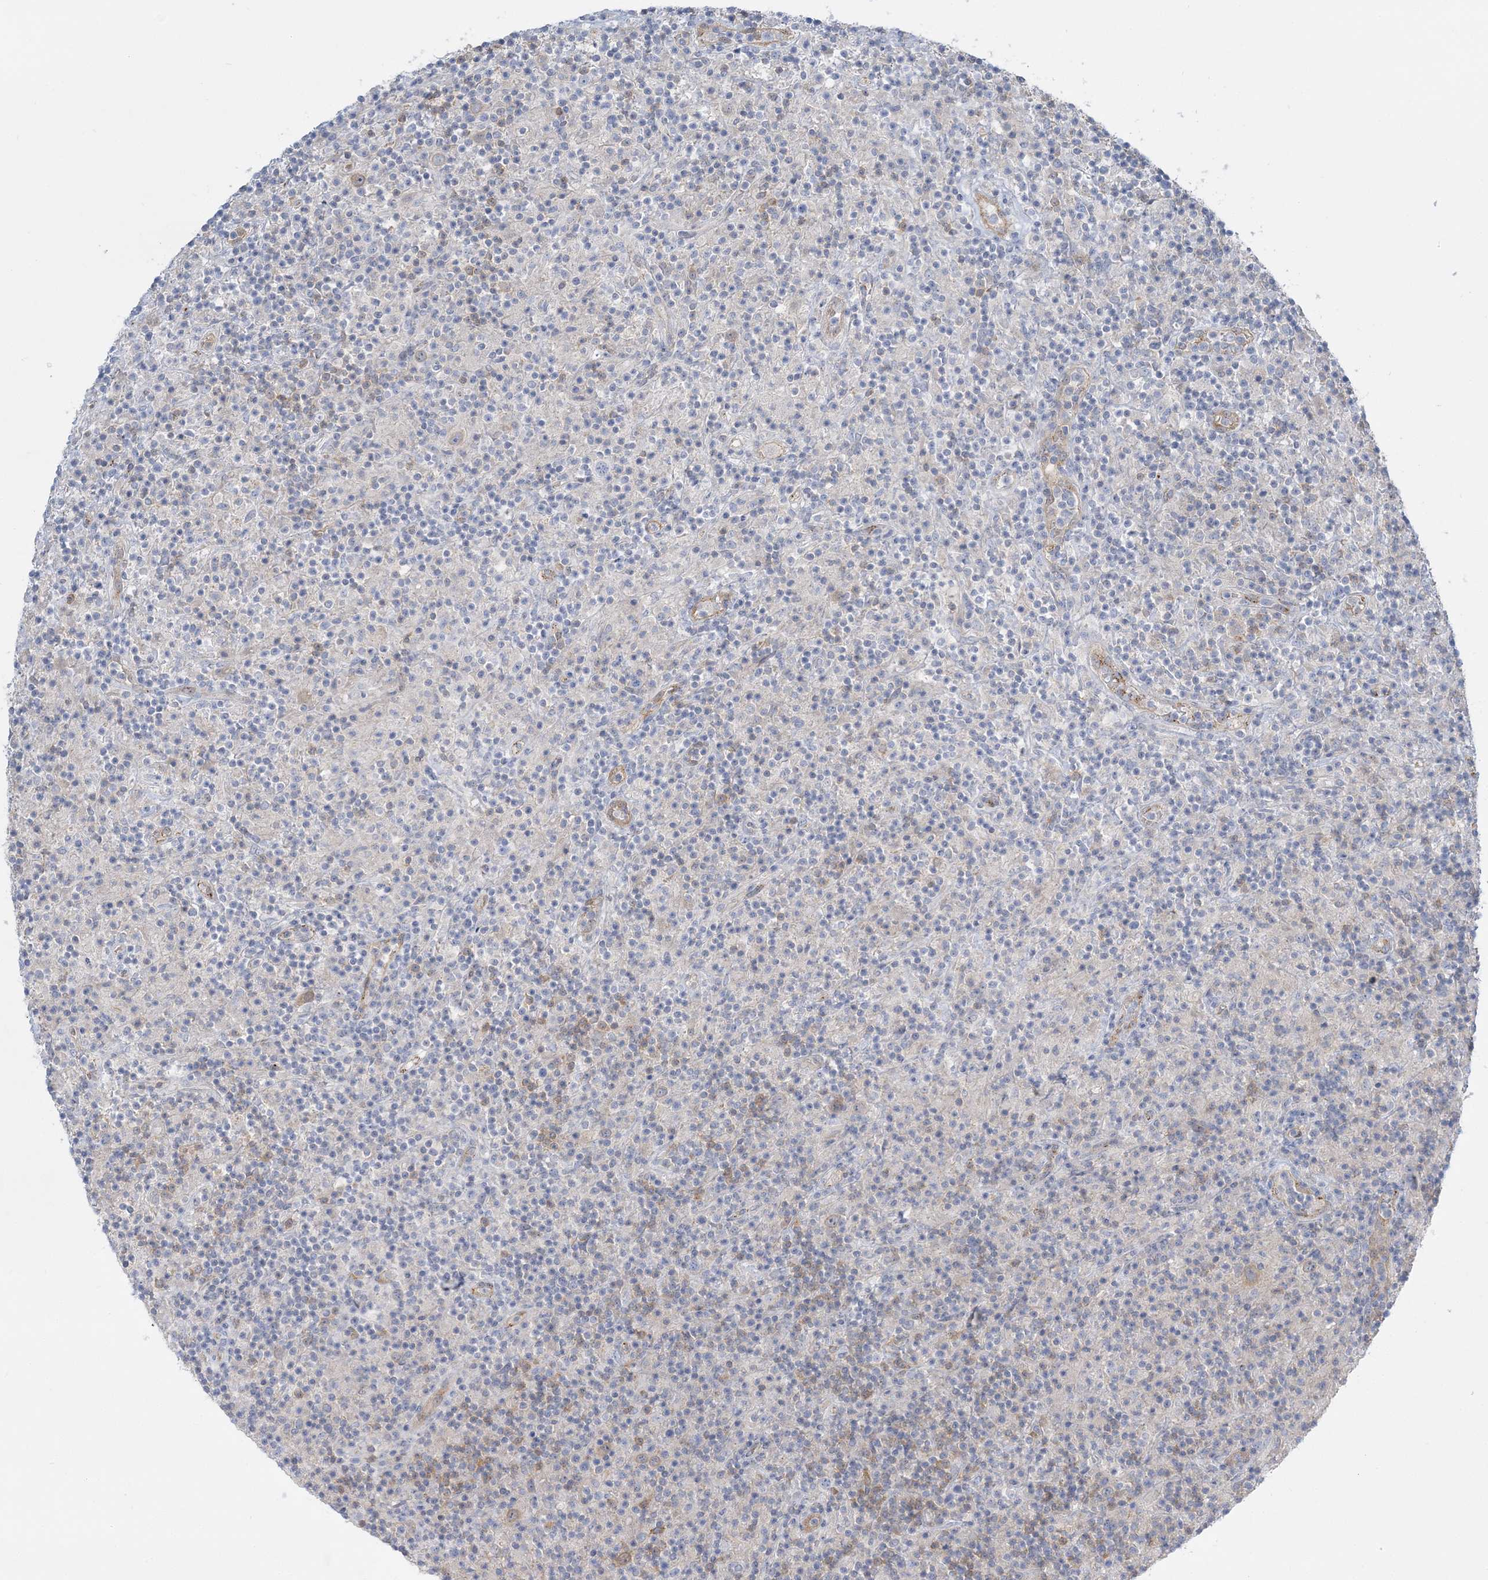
{"staining": {"intensity": "weak", "quantity": "25%-75%", "location": "cytoplasmic/membranous"}, "tissue": "lymphoma", "cell_type": "Tumor cells", "image_type": "cancer", "snomed": [{"axis": "morphology", "description": "Hodgkin's disease, NOS"}, {"axis": "topography", "description": "Lymph node"}], "caption": "Human lymphoma stained with a protein marker displays weak staining in tumor cells.", "gene": "INPP1", "patient": {"sex": "male", "age": 70}}